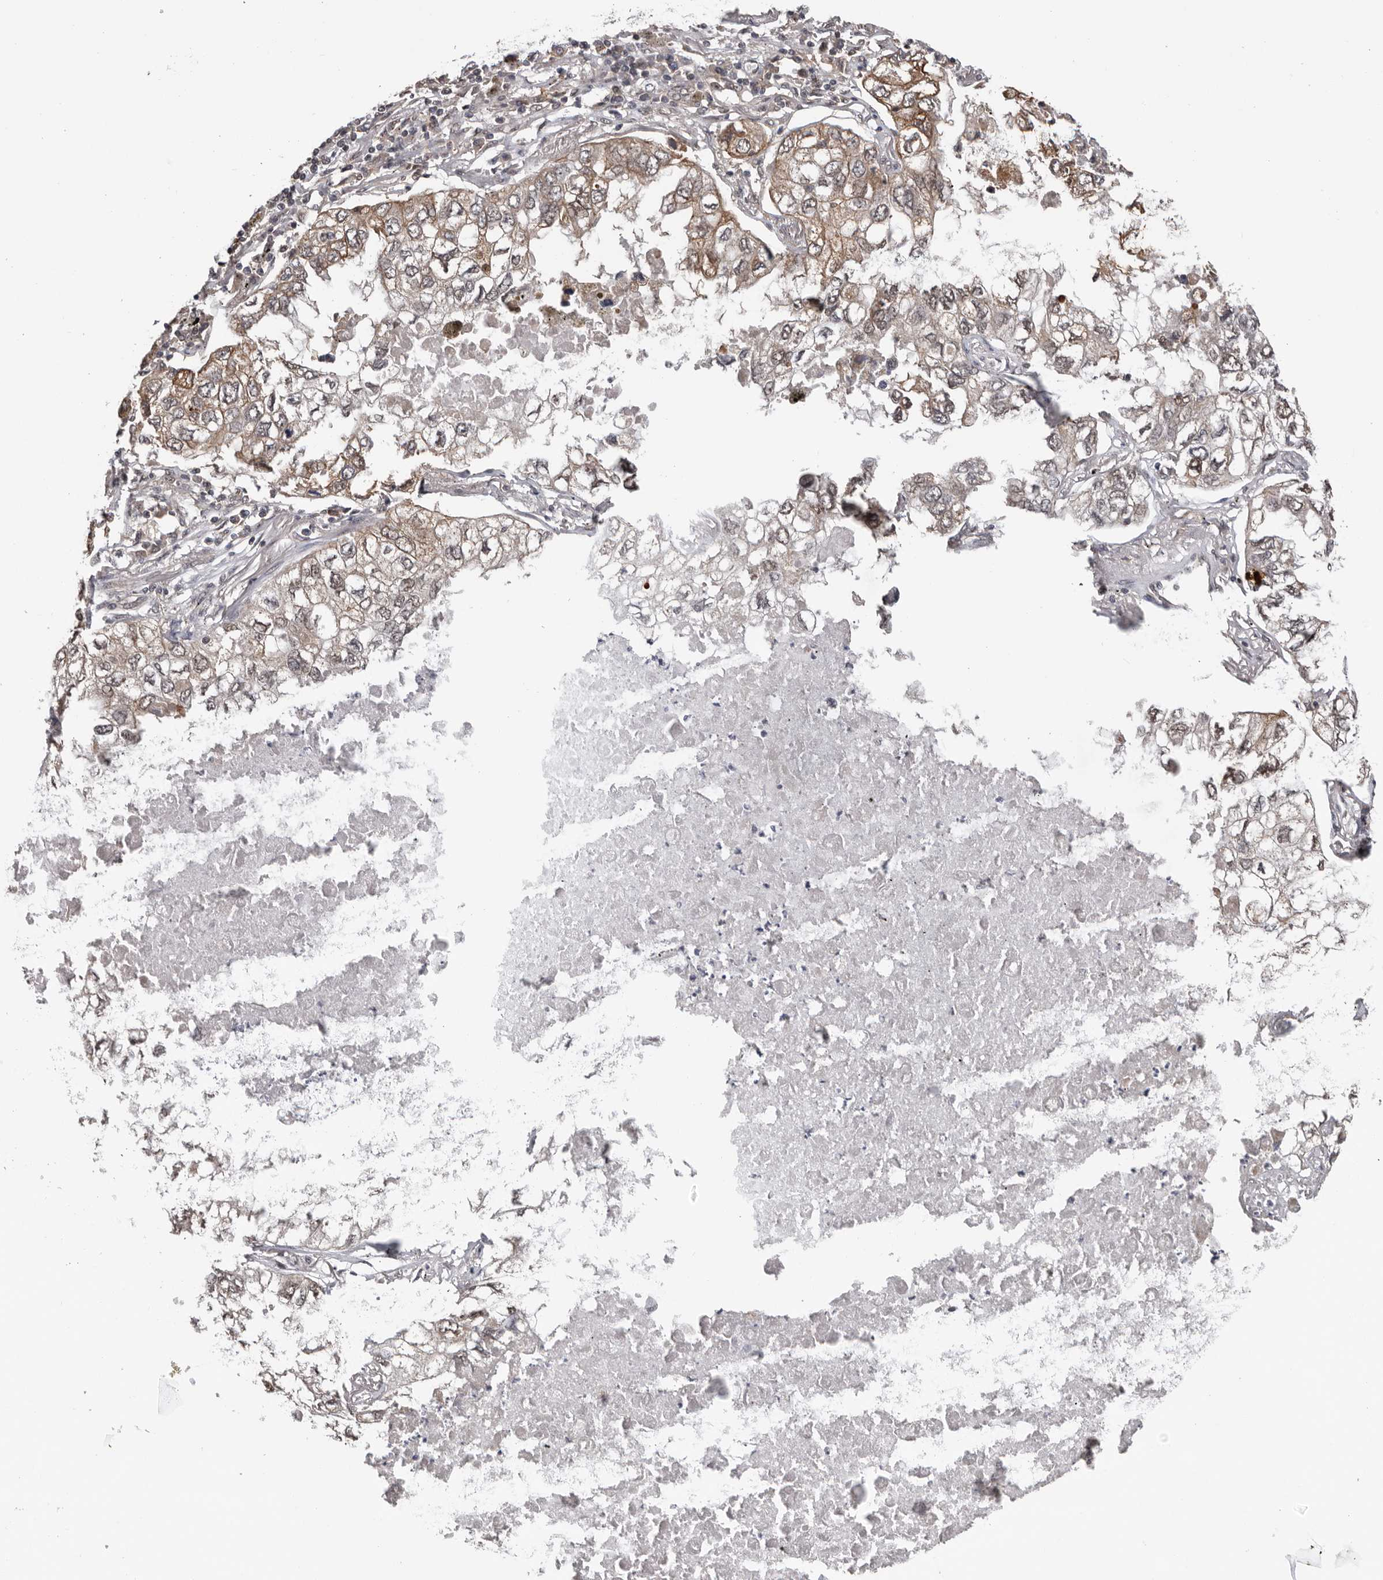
{"staining": {"intensity": "weak", "quantity": "25%-75%", "location": "cytoplasmic/membranous,nuclear"}, "tissue": "lung cancer", "cell_type": "Tumor cells", "image_type": "cancer", "snomed": [{"axis": "morphology", "description": "Adenocarcinoma, NOS"}, {"axis": "topography", "description": "Lung"}], "caption": "Immunohistochemistry (IHC) image of neoplastic tissue: human adenocarcinoma (lung) stained using immunohistochemistry (IHC) reveals low levels of weak protein expression localized specifically in the cytoplasmic/membranous and nuclear of tumor cells, appearing as a cytoplasmic/membranous and nuclear brown color.", "gene": "MOGAT2", "patient": {"sex": "male", "age": 65}}